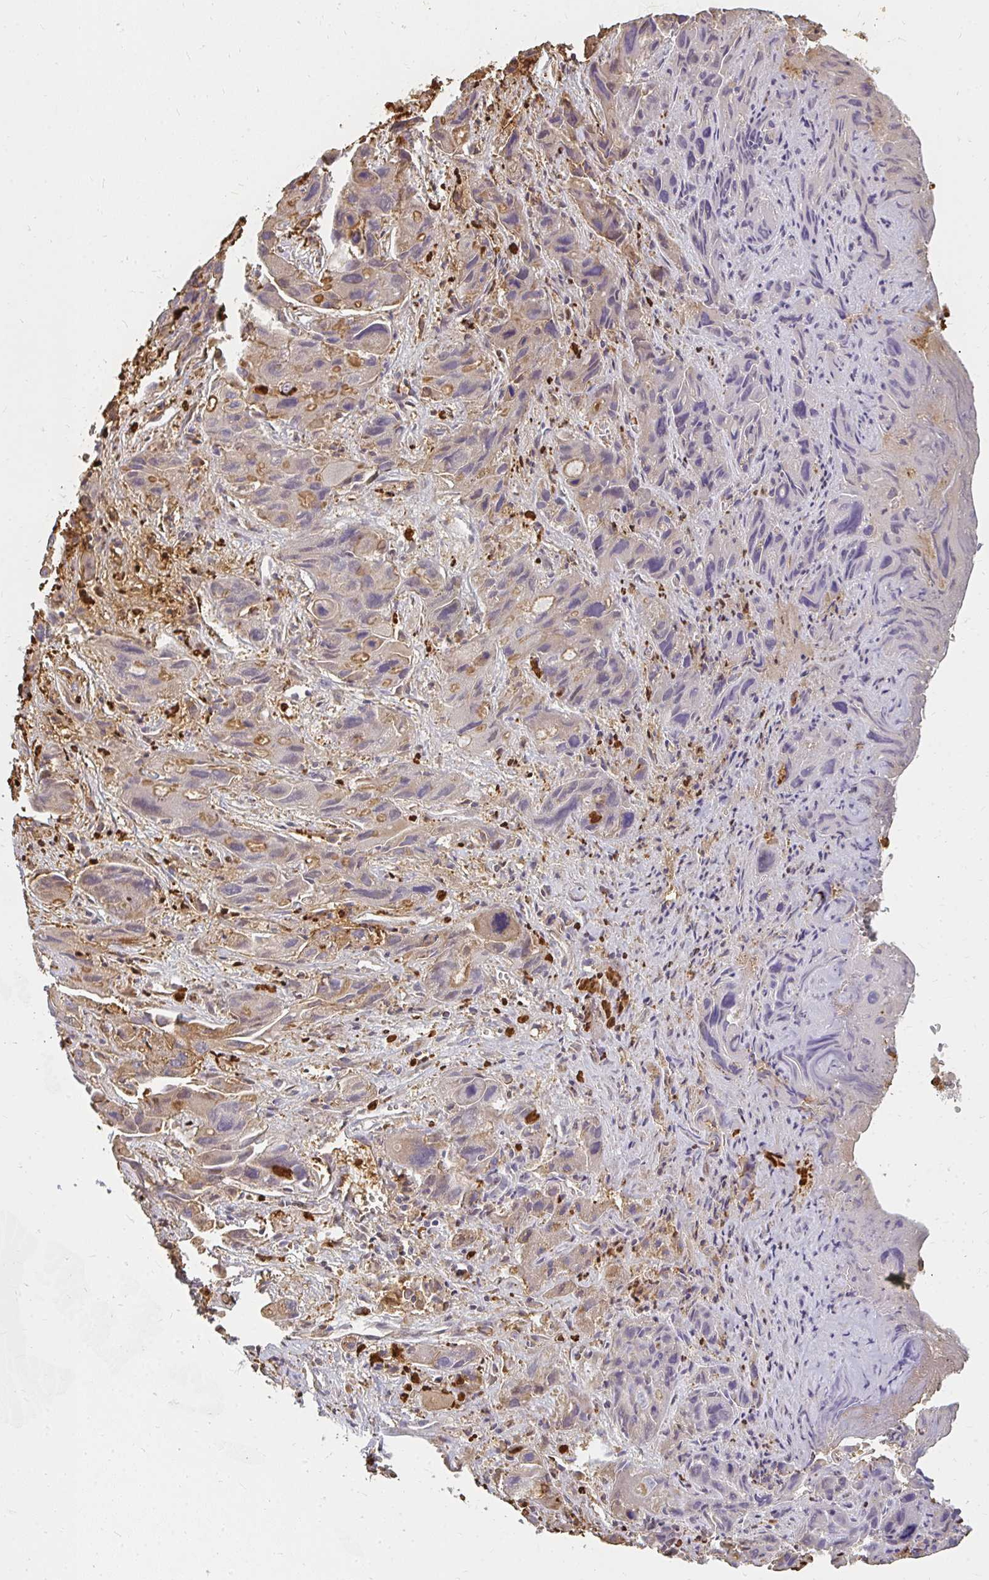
{"staining": {"intensity": "moderate", "quantity": "<25%", "location": "cytoplasmic/membranous"}, "tissue": "liver cancer", "cell_type": "Tumor cells", "image_type": "cancer", "snomed": [{"axis": "morphology", "description": "Cholangiocarcinoma"}, {"axis": "topography", "description": "Liver"}], "caption": "Immunohistochemical staining of human liver cancer (cholangiocarcinoma) reveals moderate cytoplasmic/membranous protein expression in approximately <25% of tumor cells.", "gene": "CNTRL", "patient": {"sex": "male", "age": 67}}